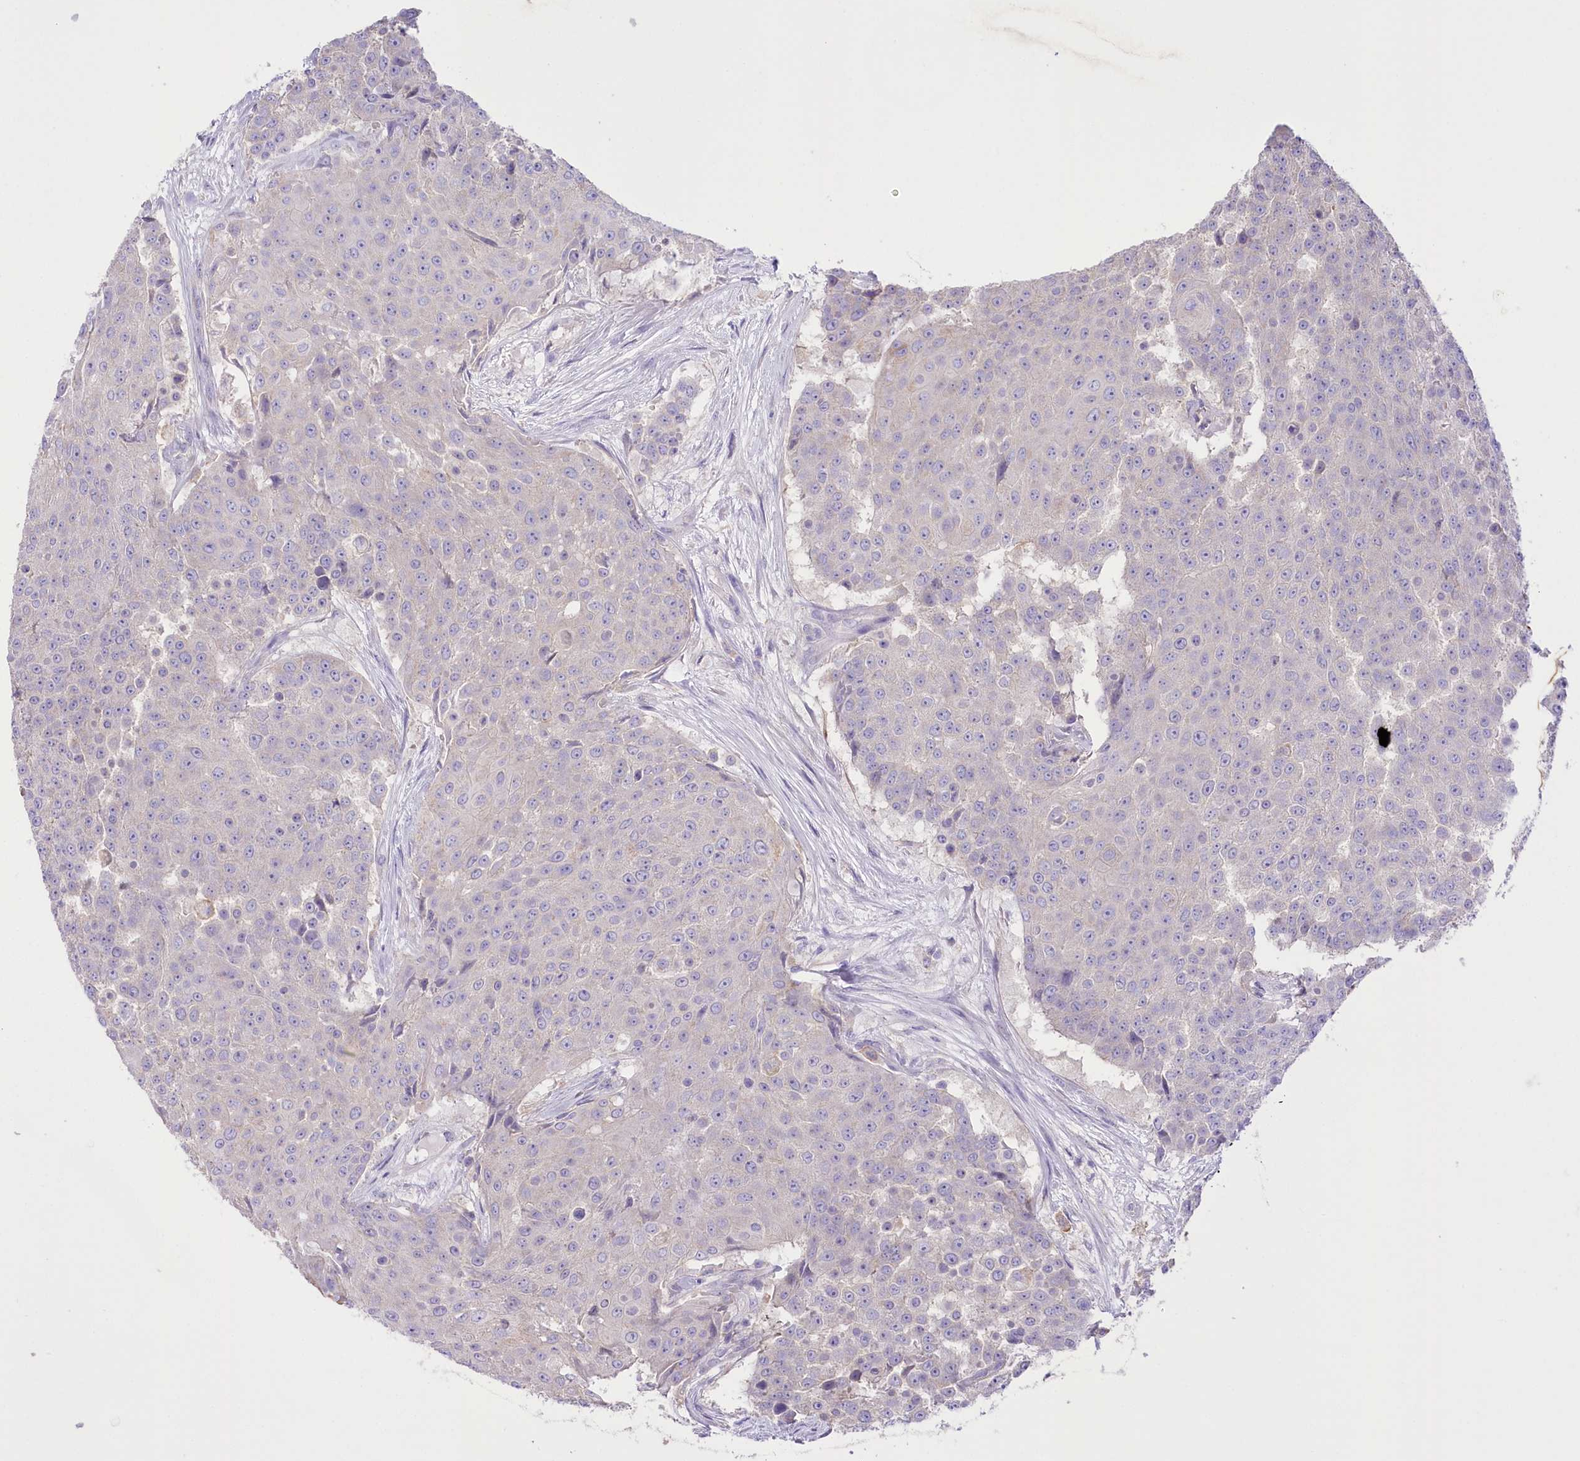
{"staining": {"intensity": "negative", "quantity": "none", "location": "none"}, "tissue": "urothelial cancer", "cell_type": "Tumor cells", "image_type": "cancer", "snomed": [{"axis": "morphology", "description": "Urothelial carcinoma, High grade"}, {"axis": "topography", "description": "Urinary bladder"}], "caption": "DAB immunohistochemical staining of urothelial cancer shows no significant staining in tumor cells. (DAB (3,3'-diaminobenzidine) immunohistochemistry with hematoxylin counter stain).", "gene": "PRSS53", "patient": {"sex": "female", "age": 63}}